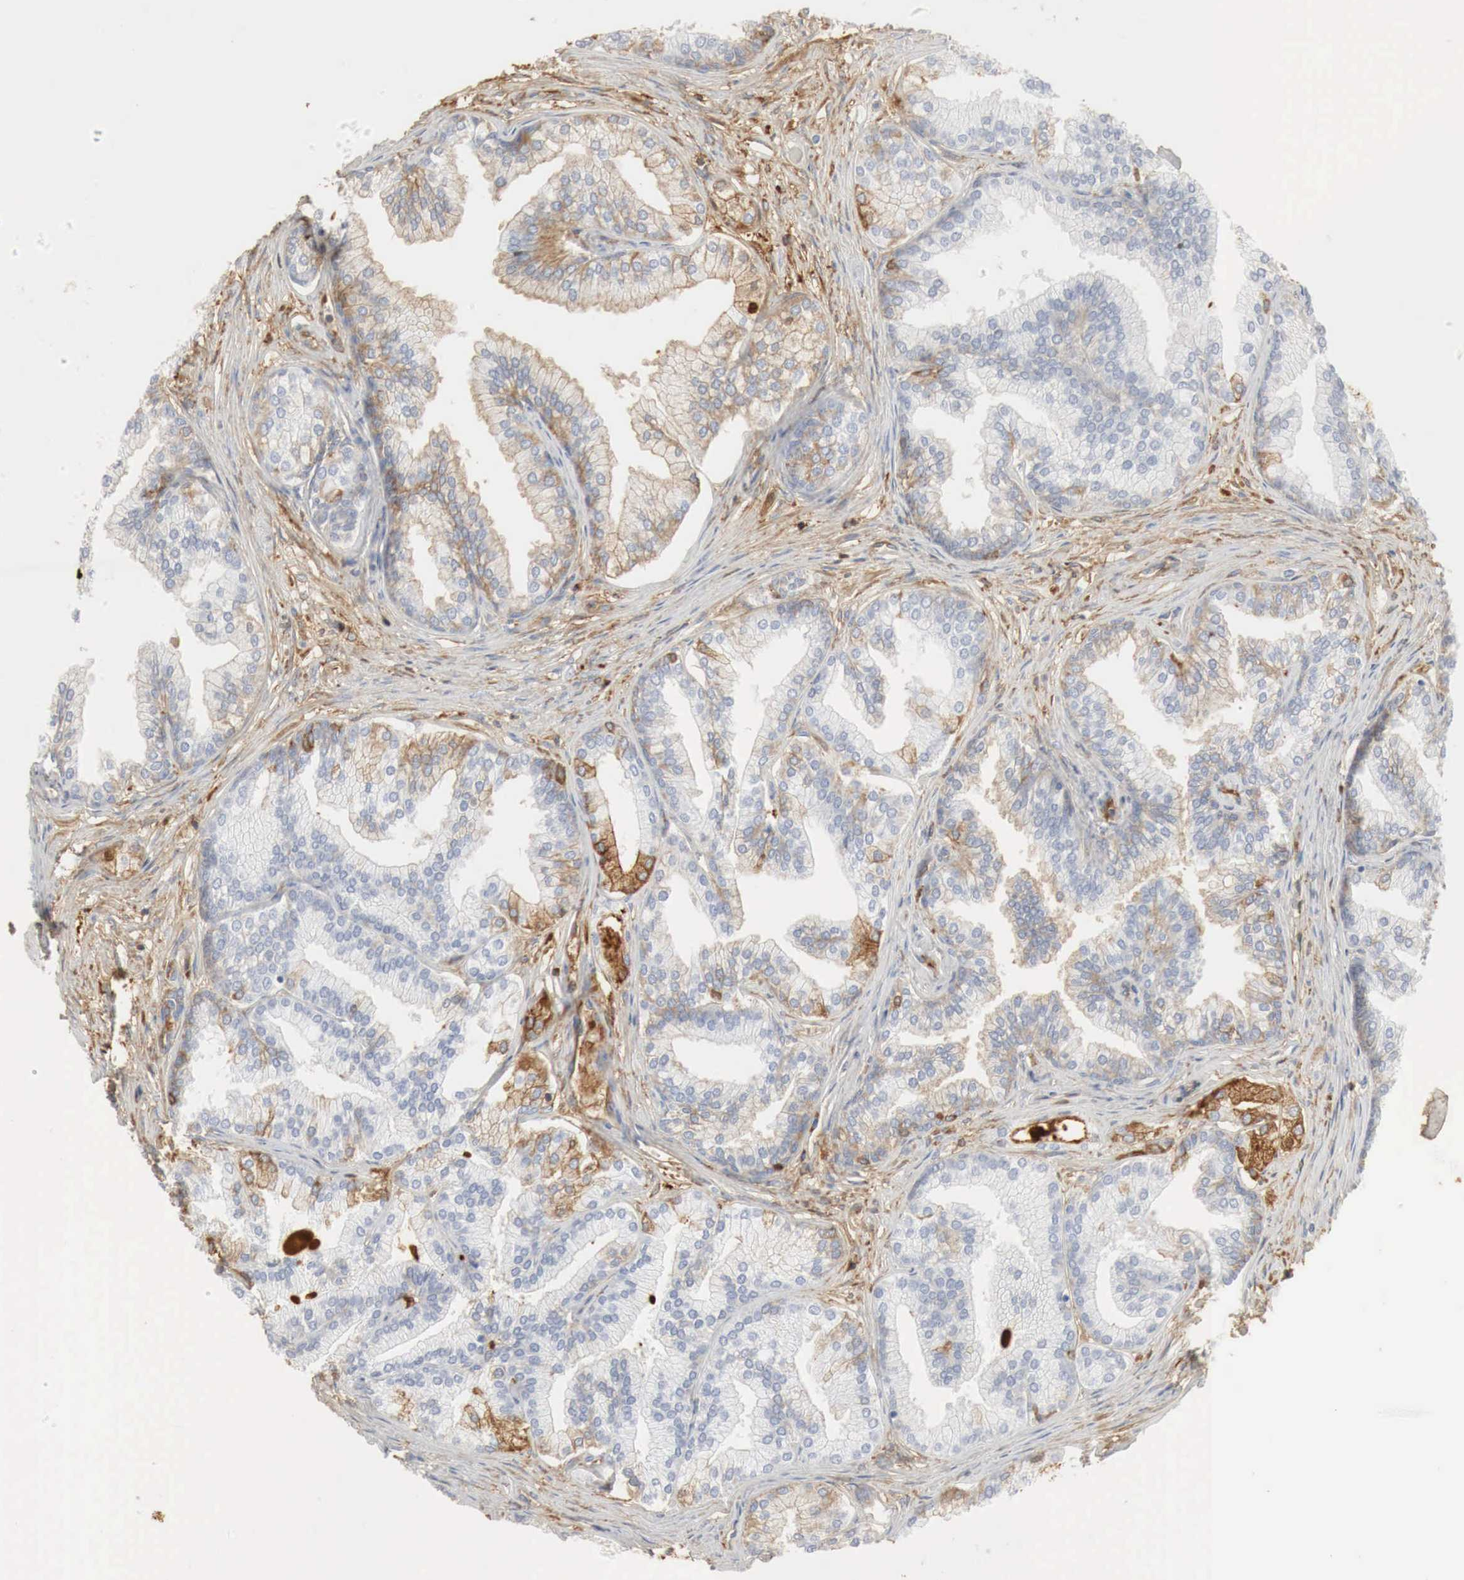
{"staining": {"intensity": "strong", "quantity": "25%-75%", "location": "cytoplasmic/membranous"}, "tissue": "prostate", "cell_type": "Glandular cells", "image_type": "normal", "snomed": [{"axis": "morphology", "description": "Normal tissue, NOS"}, {"axis": "topography", "description": "Prostate"}], "caption": "Immunohistochemistry of unremarkable human prostate demonstrates high levels of strong cytoplasmic/membranous positivity in approximately 25%-75% of glandular cells. (DAB IHC, brown staining for protein, blue staining for nuclei).", "gene": "IGLC3", "patient": {"sex": "male", "age": 68}}